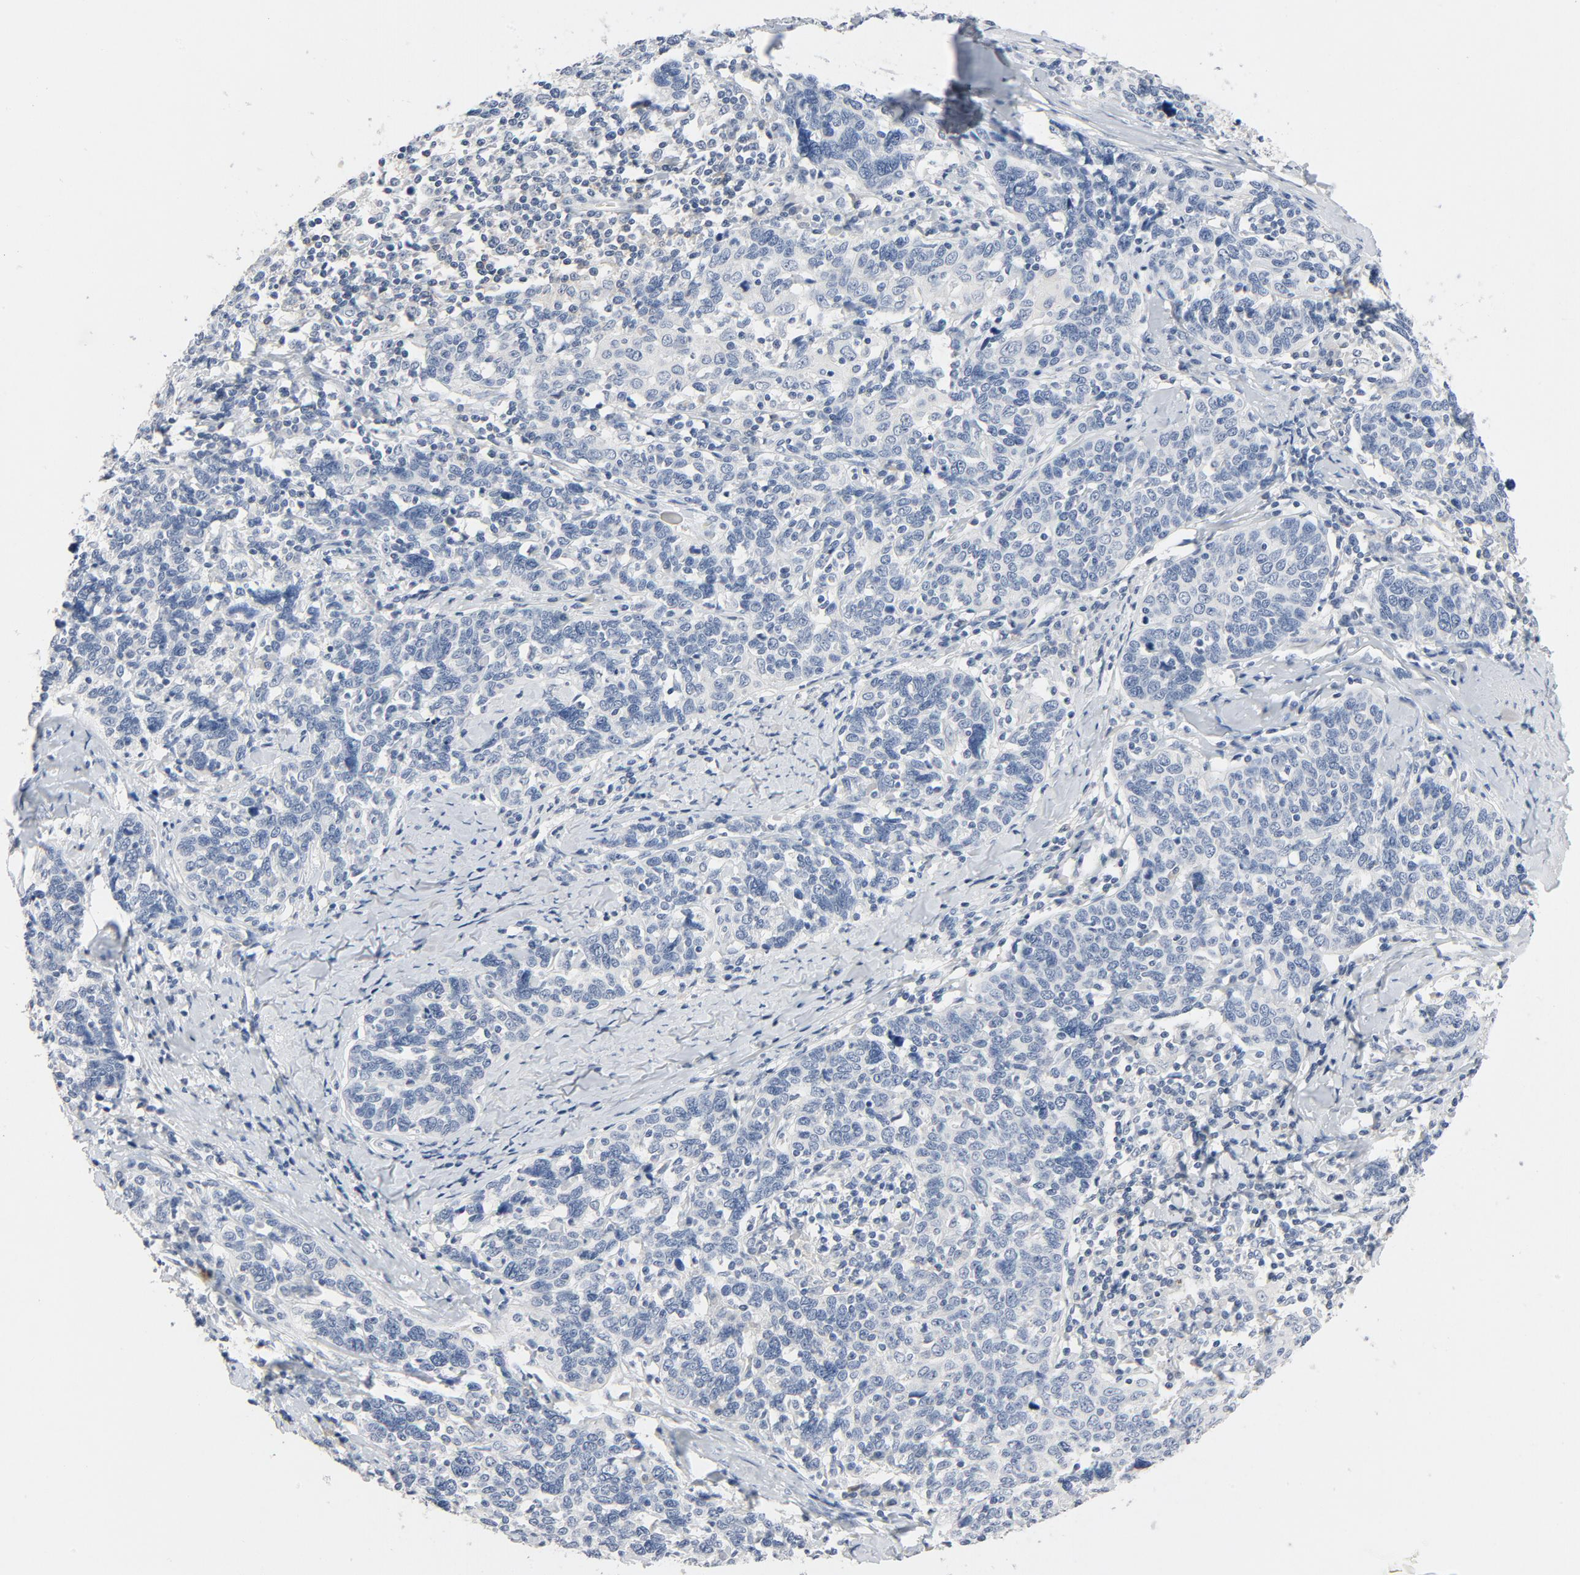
{"staining": {"intensity": "negative", "quantity": "none", "location": "none"}, "tissue": "cervical cancer", "cell_type": "Tumor cells", "image_type": "cancer", "snomed": [{"axis": "morphology", "description": "Squamous cell carcinoma, NOS"}, {"axis": "topography", "description": "Cervix"}], "caption": "Immunohistochemistry (IHC) photomicrograph of human squamous cell carcinoma (cervical) stained for a protein (brown), which demonstrates no positivity in tumor cells.", "gene": "ZCCHC13", "patient": {"sex": "female", "age": 41}}